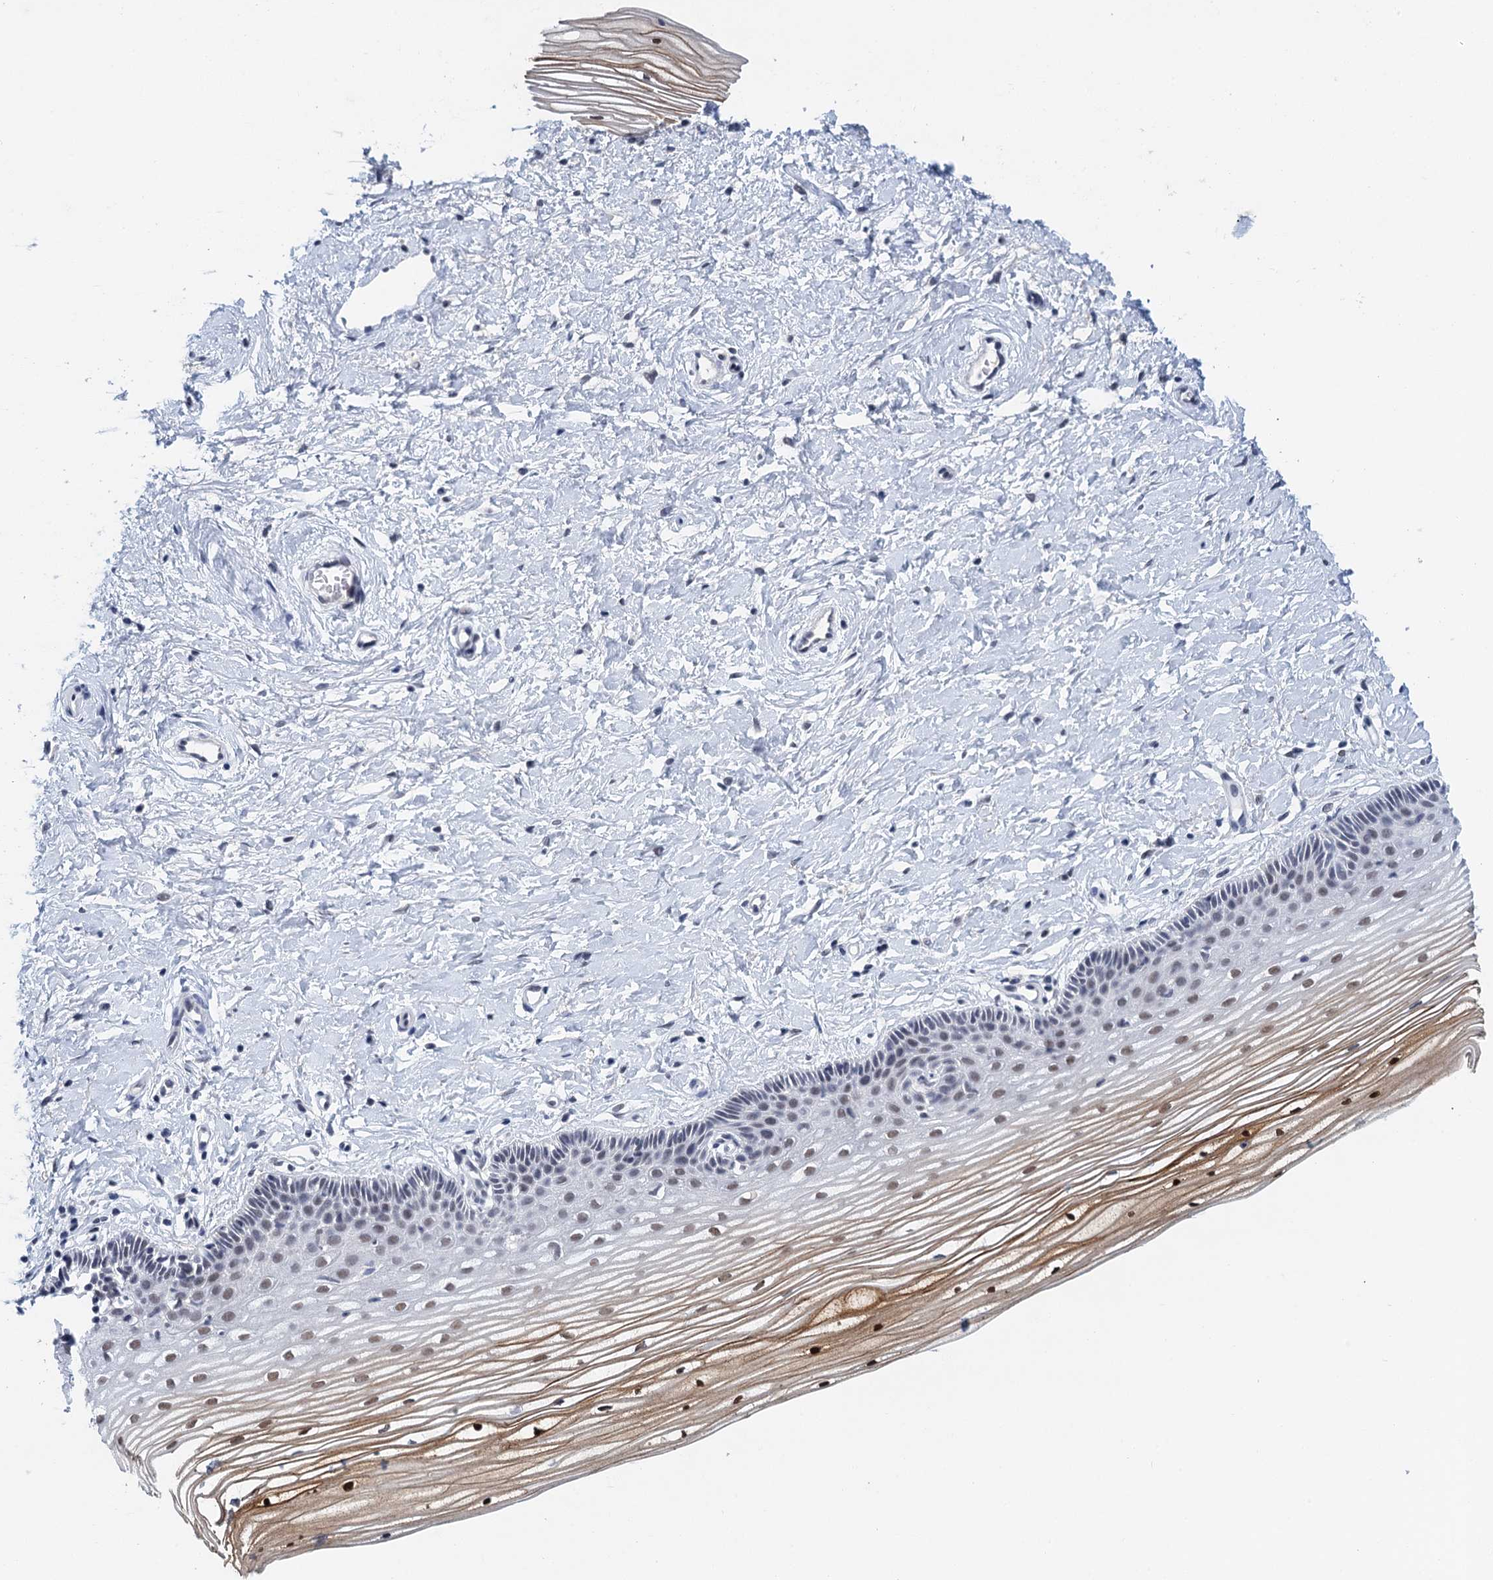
{"staining": {"intensity": "moderate", "quantity": "25%-75%", "location": "cytoplasmic/membranous,nuclear"}, "tissue": "vagina", "cell_type": "Squamous epithelial cells", "image_type": "normal", "snomed": [{"axis": "morphology", "description": "Normal tissue, NOS"}, {"axis": "topography", "description": "Vagina"}, {"axis": "topography", "description": "Cervix"}], "caption": "Squamous epithelial cells exhibit medium levels of moderate cytoplasmic/membranous,nuclear staining in approximately 25%-75% of cells in unremarkable vagina.", "gene": "EPS8L1", "patient": {"sex": "female", "age": 40}}